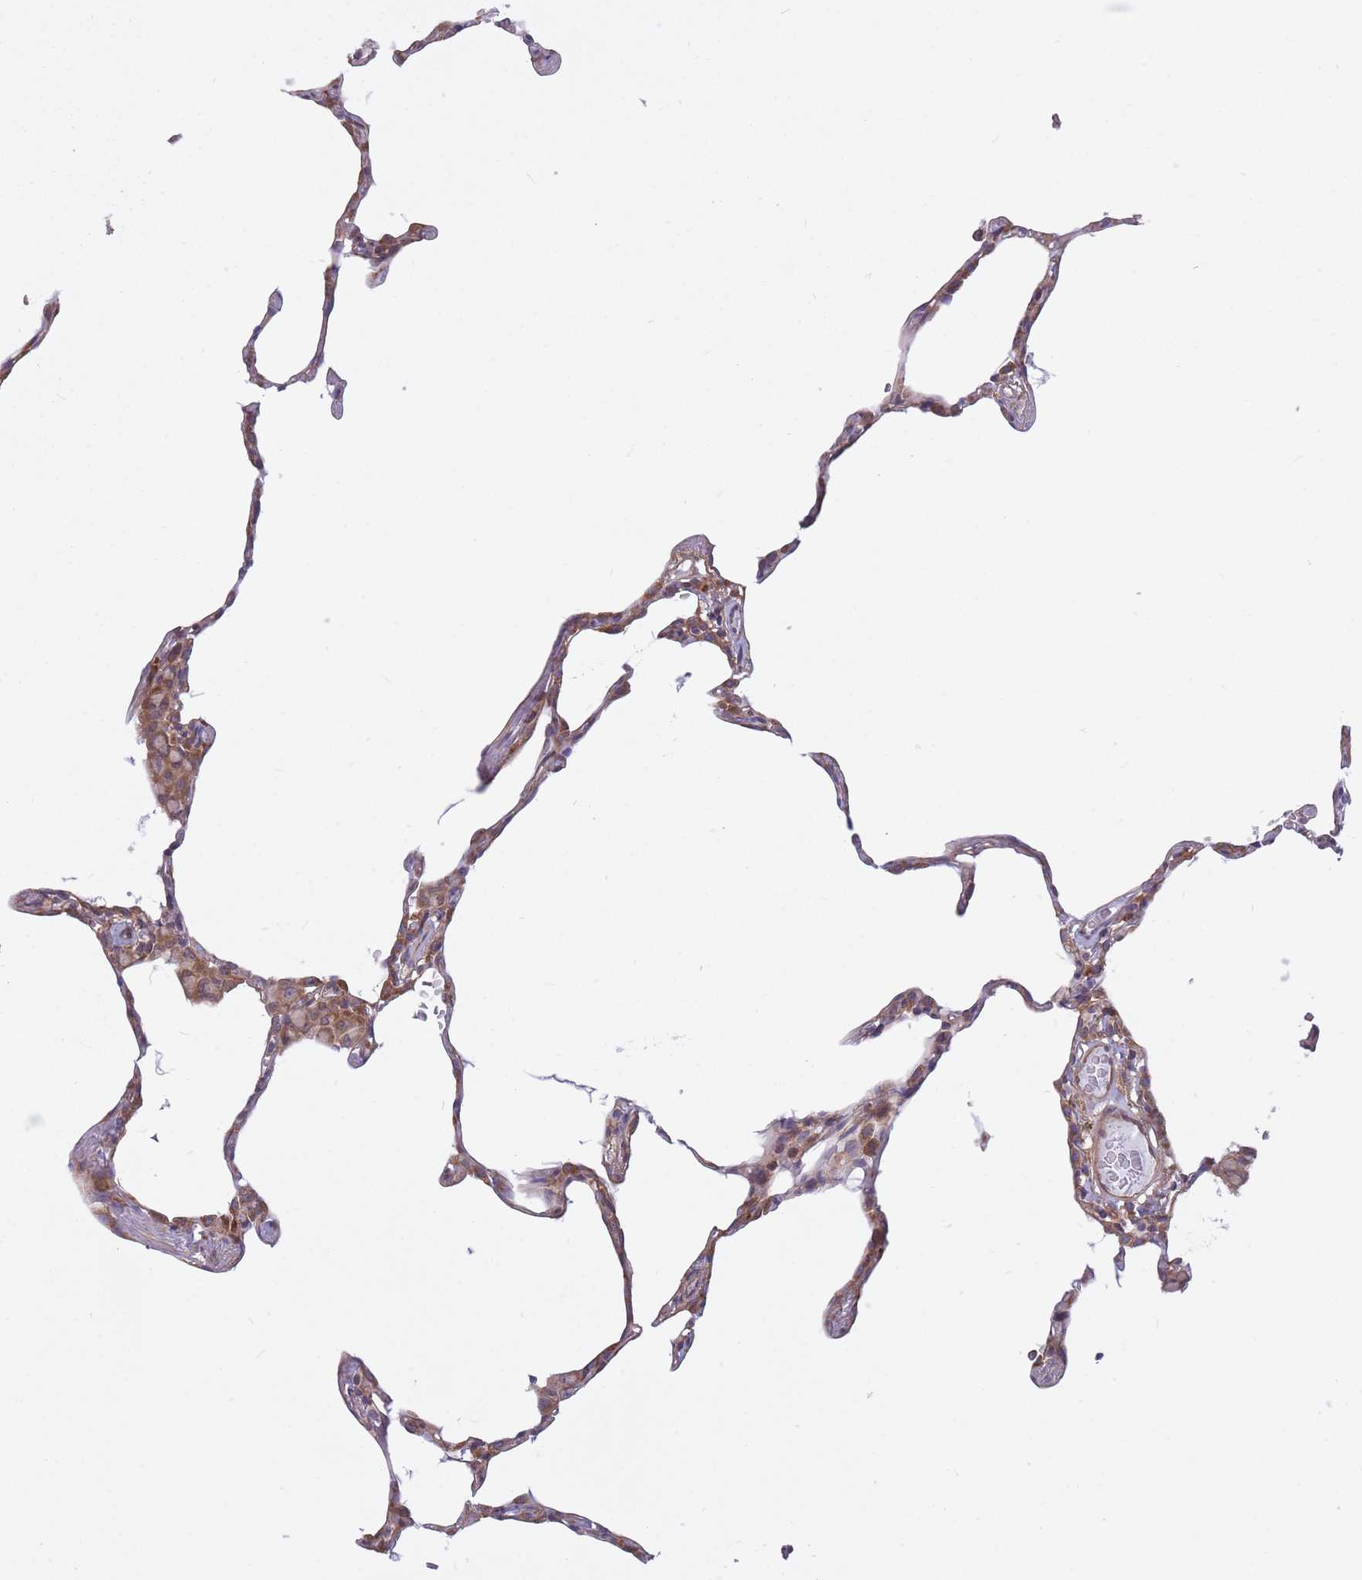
{"staining": {"intensity": "moderate", "quantity": "<25%", "location": "cytoplasmic/membranous"}, "tissue": "lung", "cell_type": "Alveolar cells", "image_type": "normal", "snomed": [{"axis": "morphology", "description": "Normal tissue, NOS"}, {"axis": "topography", "description": "Lung"}], "caption": "The image reveals immunohistochemical staining of unremarkable lung. There is moderate cytoplasmic/membranous staining is present in about <25% of alveolar cells. The protein of interest is stained brown, and the nuclei are stained in blue (DAB (3,3'-diaminobenzidine) IHC with brightfield microscopy, high magnification).", "gene": "CCDC124", "patient": {"sex": "female", "age": 57}}